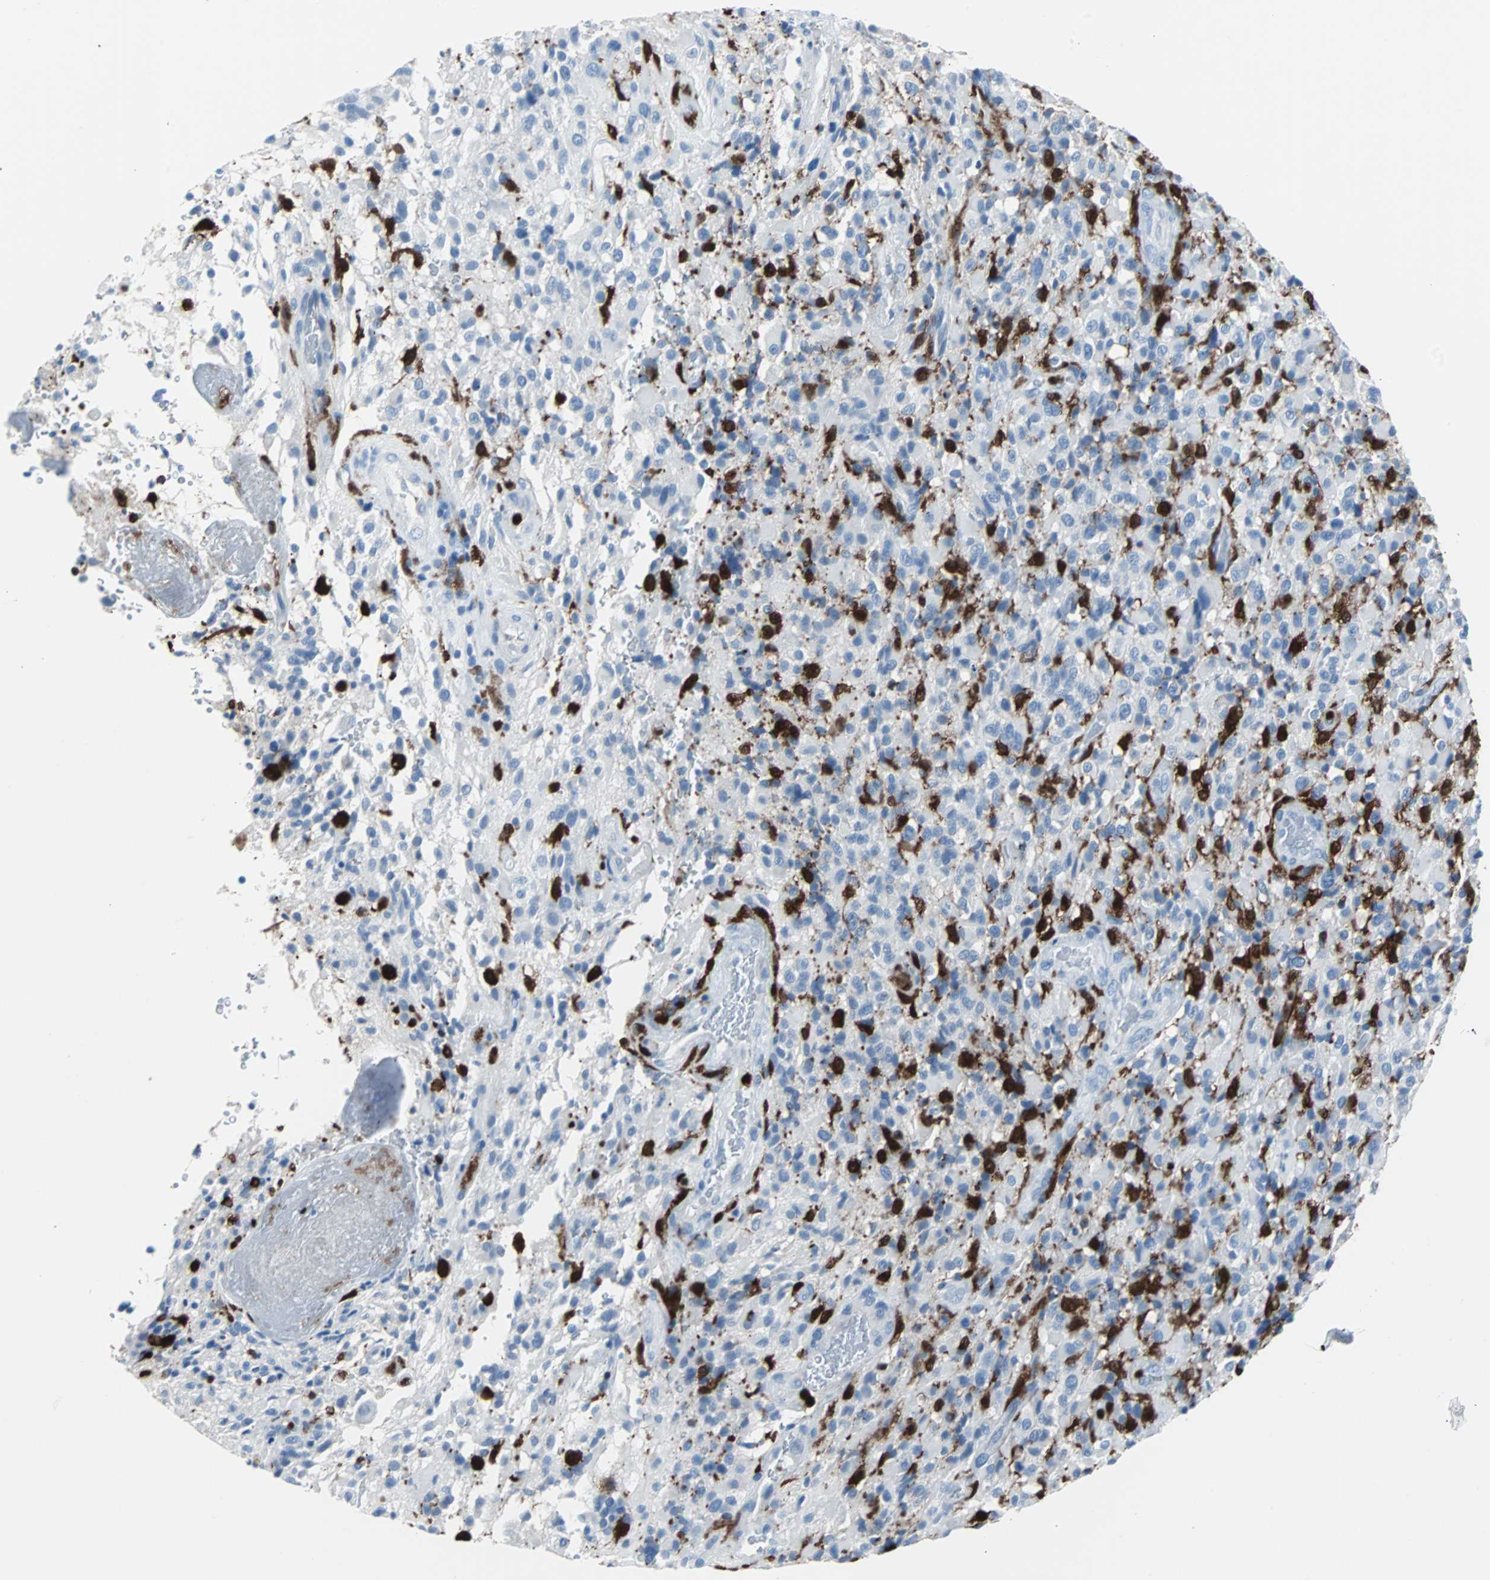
{"staining": {"intensity": "negative", "quantity": "none", "location": "none"}, "tissue": "glioma", "cell_type": "Tumor cells", "image_type": "cancer", "snomed": [{"axis": "morphology", "description": "Glioma, malignant, High grade"}, {"axis": "topography", "description": "Brain"}], "caption": "This micrograph is of glioma stained with IHC to label a protein in brown with the nuclei are counter-stained blue. There is no expression in tumor cells. The staining was performed using DAB (3,3'-diaminobenzidine) to visualize the protein expression in brown, while the nuclei were stained in blue with hematoxylin (Magnification: 20x).", "gene": "SYK", "patient": {"sex": "male", "age": 71}}